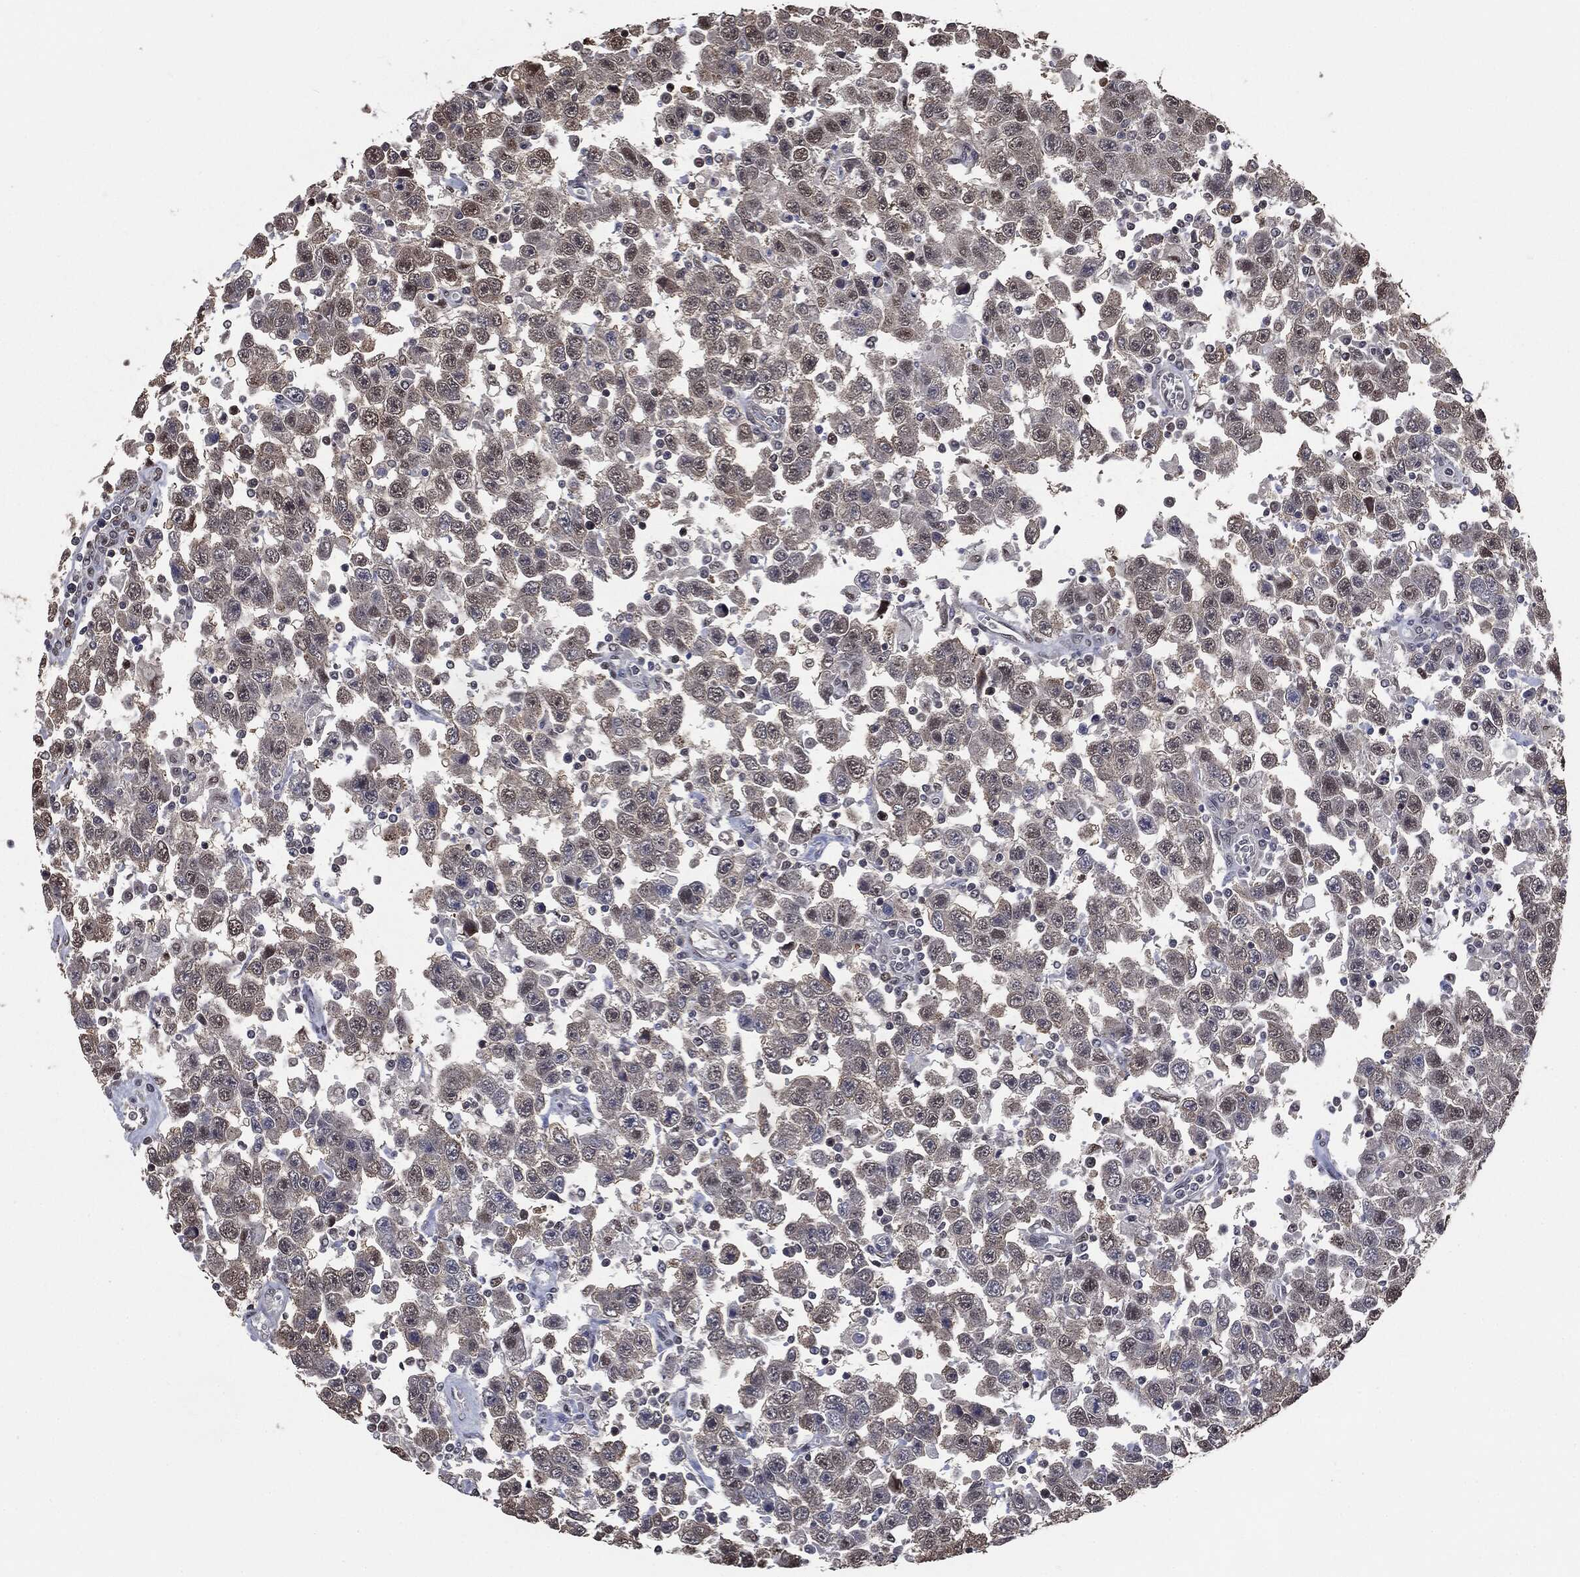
{"staining": {"intensity": "moderate", "quantity": "<25%", "location": "cytoplasmic/membranous,nuclear"}, "tissue": "testis cancer", "cell_type": "Tumor cells", "image_type": "cancer", "snomed": [{"axis": "morphology", "description": "Seminoma, NOS"}, {"axis": "topography", "description": "Testis"}], "caption": "Immunohistochemistry (IHC) photomicrograph of neoplastic tissue: testis cancer stained using immunohistochemistry (IHC) shows low levels of moderate protein expression localized specifically in the cytoplasmic/membranous and nuclear of tumor cells, appearing as a cytoplasmic/membranous and nuclear brown color.", "gene": "SHLD2", "patient": {"sex": "male", "age": 41}}